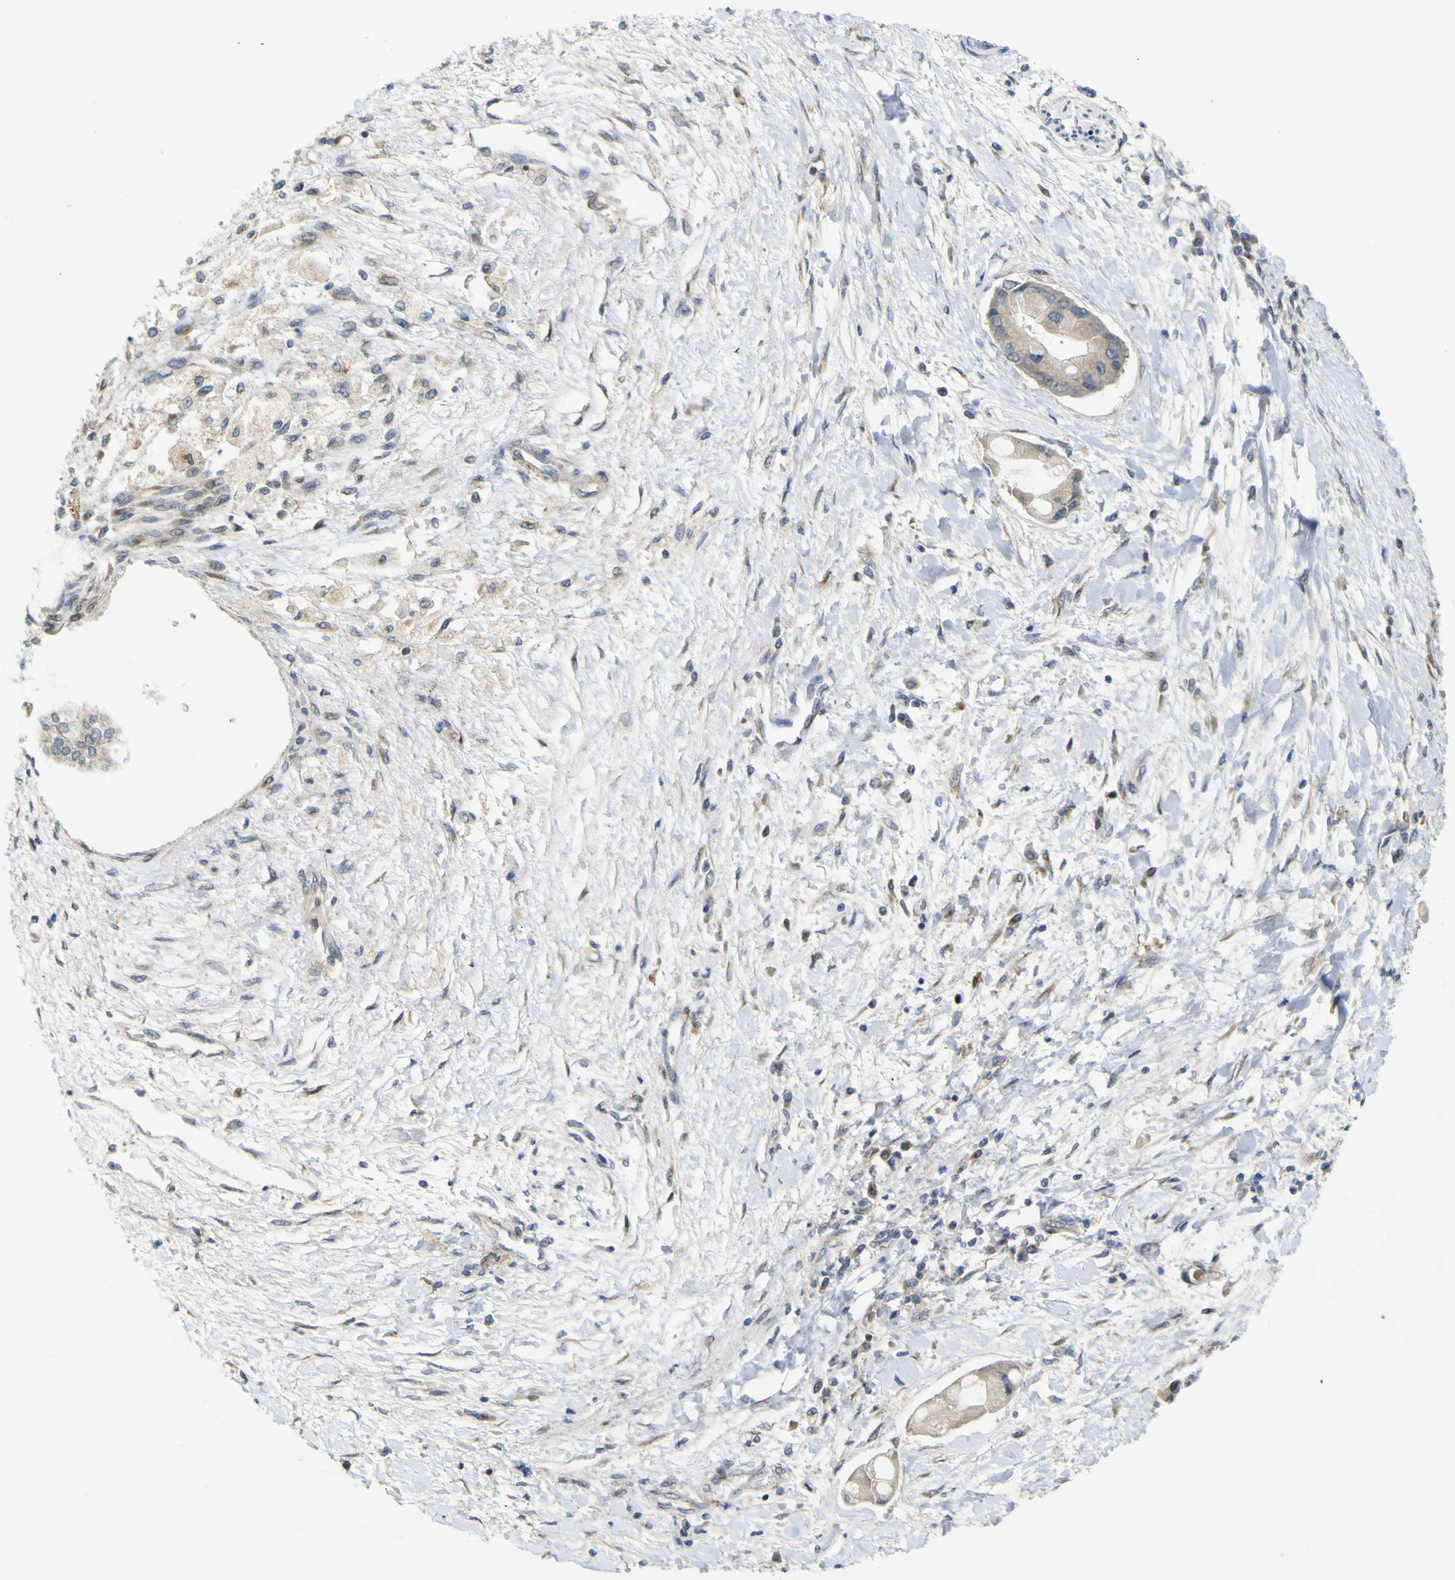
{"staining": {"intensity": "negative", "quantity": "none", "location": "none"}, "tissue": "liver cancer", "cell_type": "Tumor cells", "image_type": "cancer", "snomed": [{"axis": "morphology", "description": "Cholangiocarcinoma"}, {"axis": "topography", "description": "Liver"}], "caption": "A histopathology image of human liver cancer is negative for staining in tumor cells.", "gene": "IGF2R", "patient": {"sex": "male", "age": 50}}